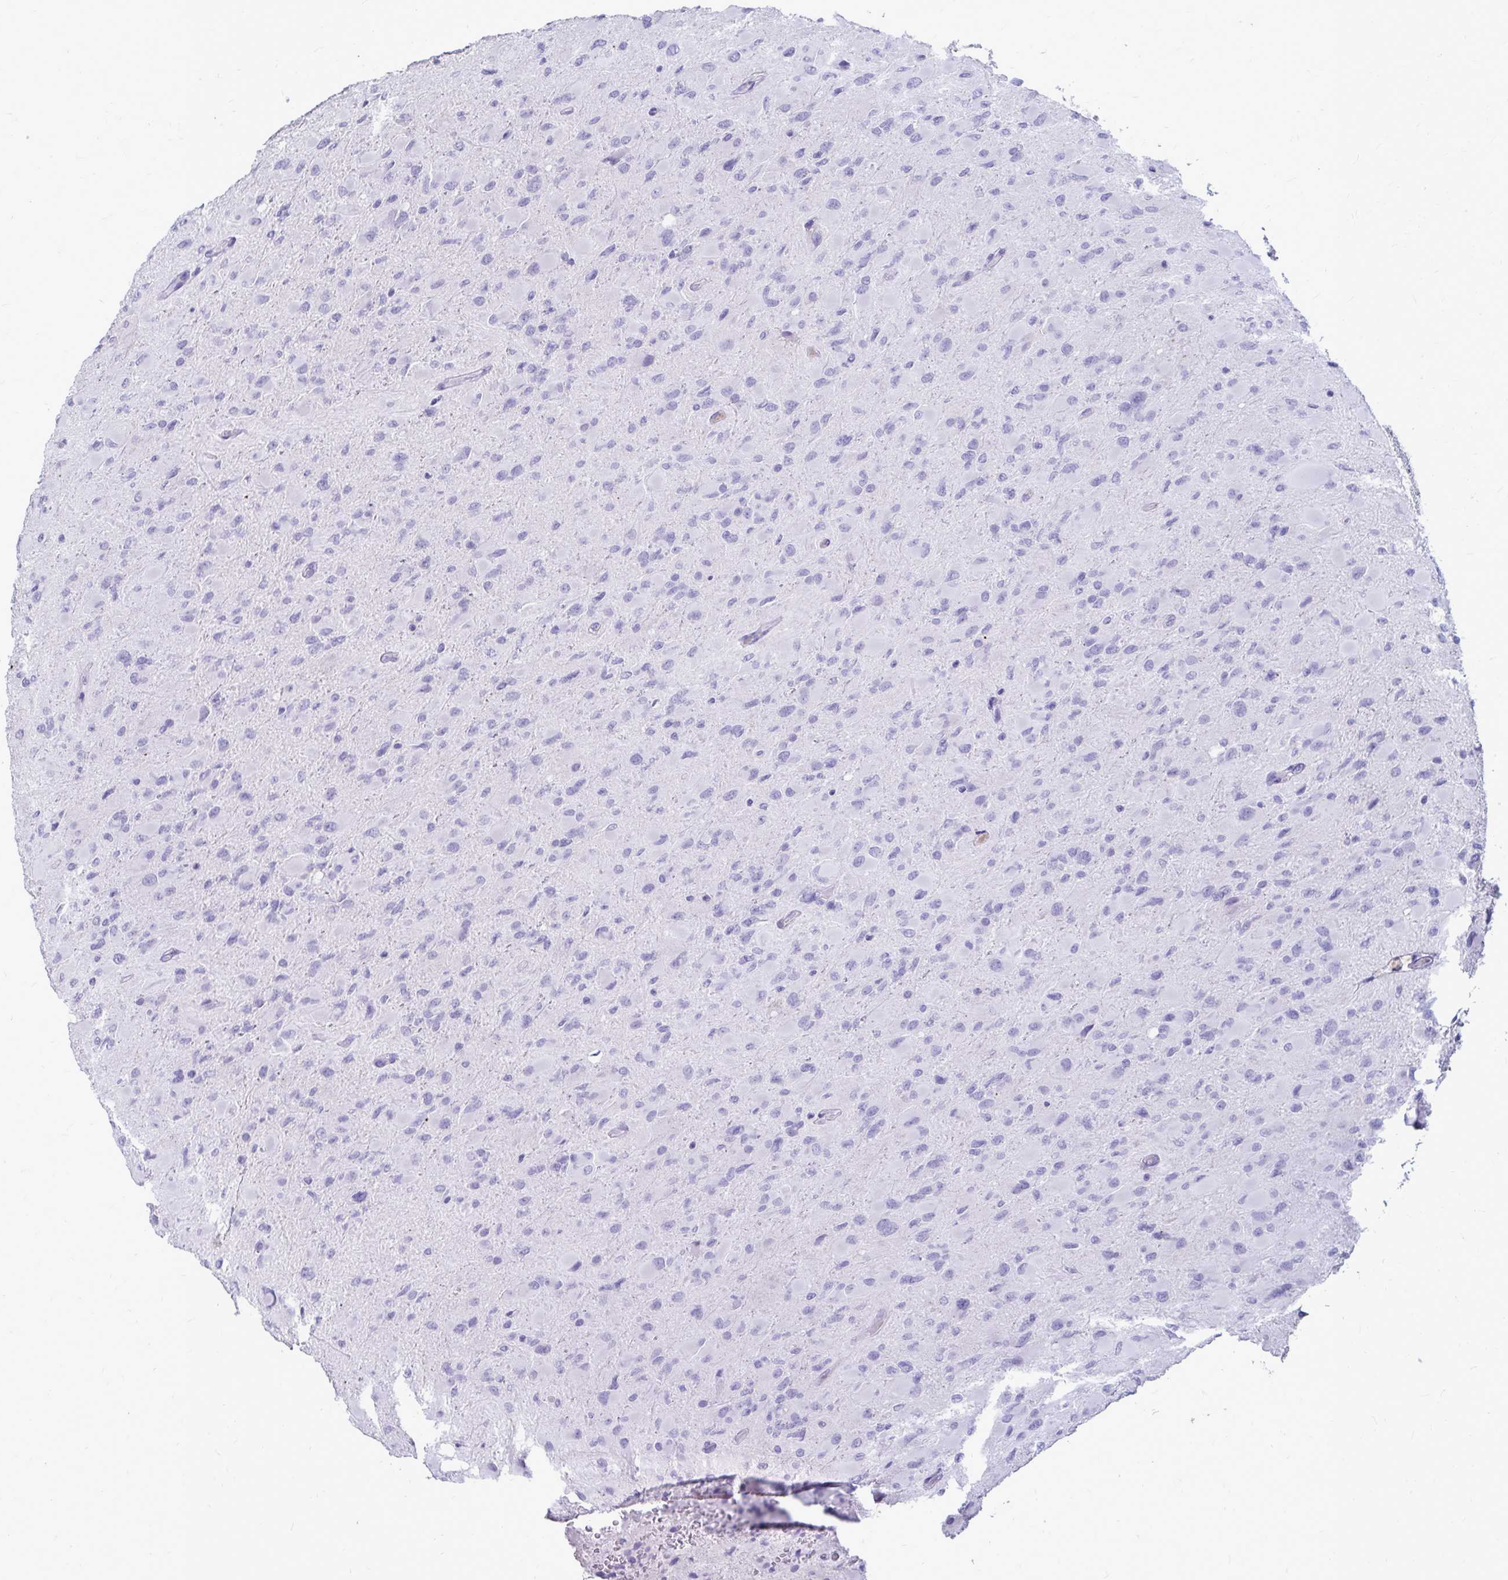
{"staining": {"intensity": "negative", "quantity": "none", "location": "none"}, "tissue": "glioma", "cell_type": "Tumor cells", "image_type": "cancer", "snomed": [{"axis": "morphology", "description": "Glioma, malignant, High grade"}, {"axis": "topography", "description": "Cerebral cortex"}], "caption": "Immunohistochemical staining of human glioma displays no significant positivity in tumor cells. (Brightfield microscopy of DAB immunohistochemistry (IHC) at high magnification).", "gene": "NANOGNB", "patient": {"sex": "female", "age": 36}}